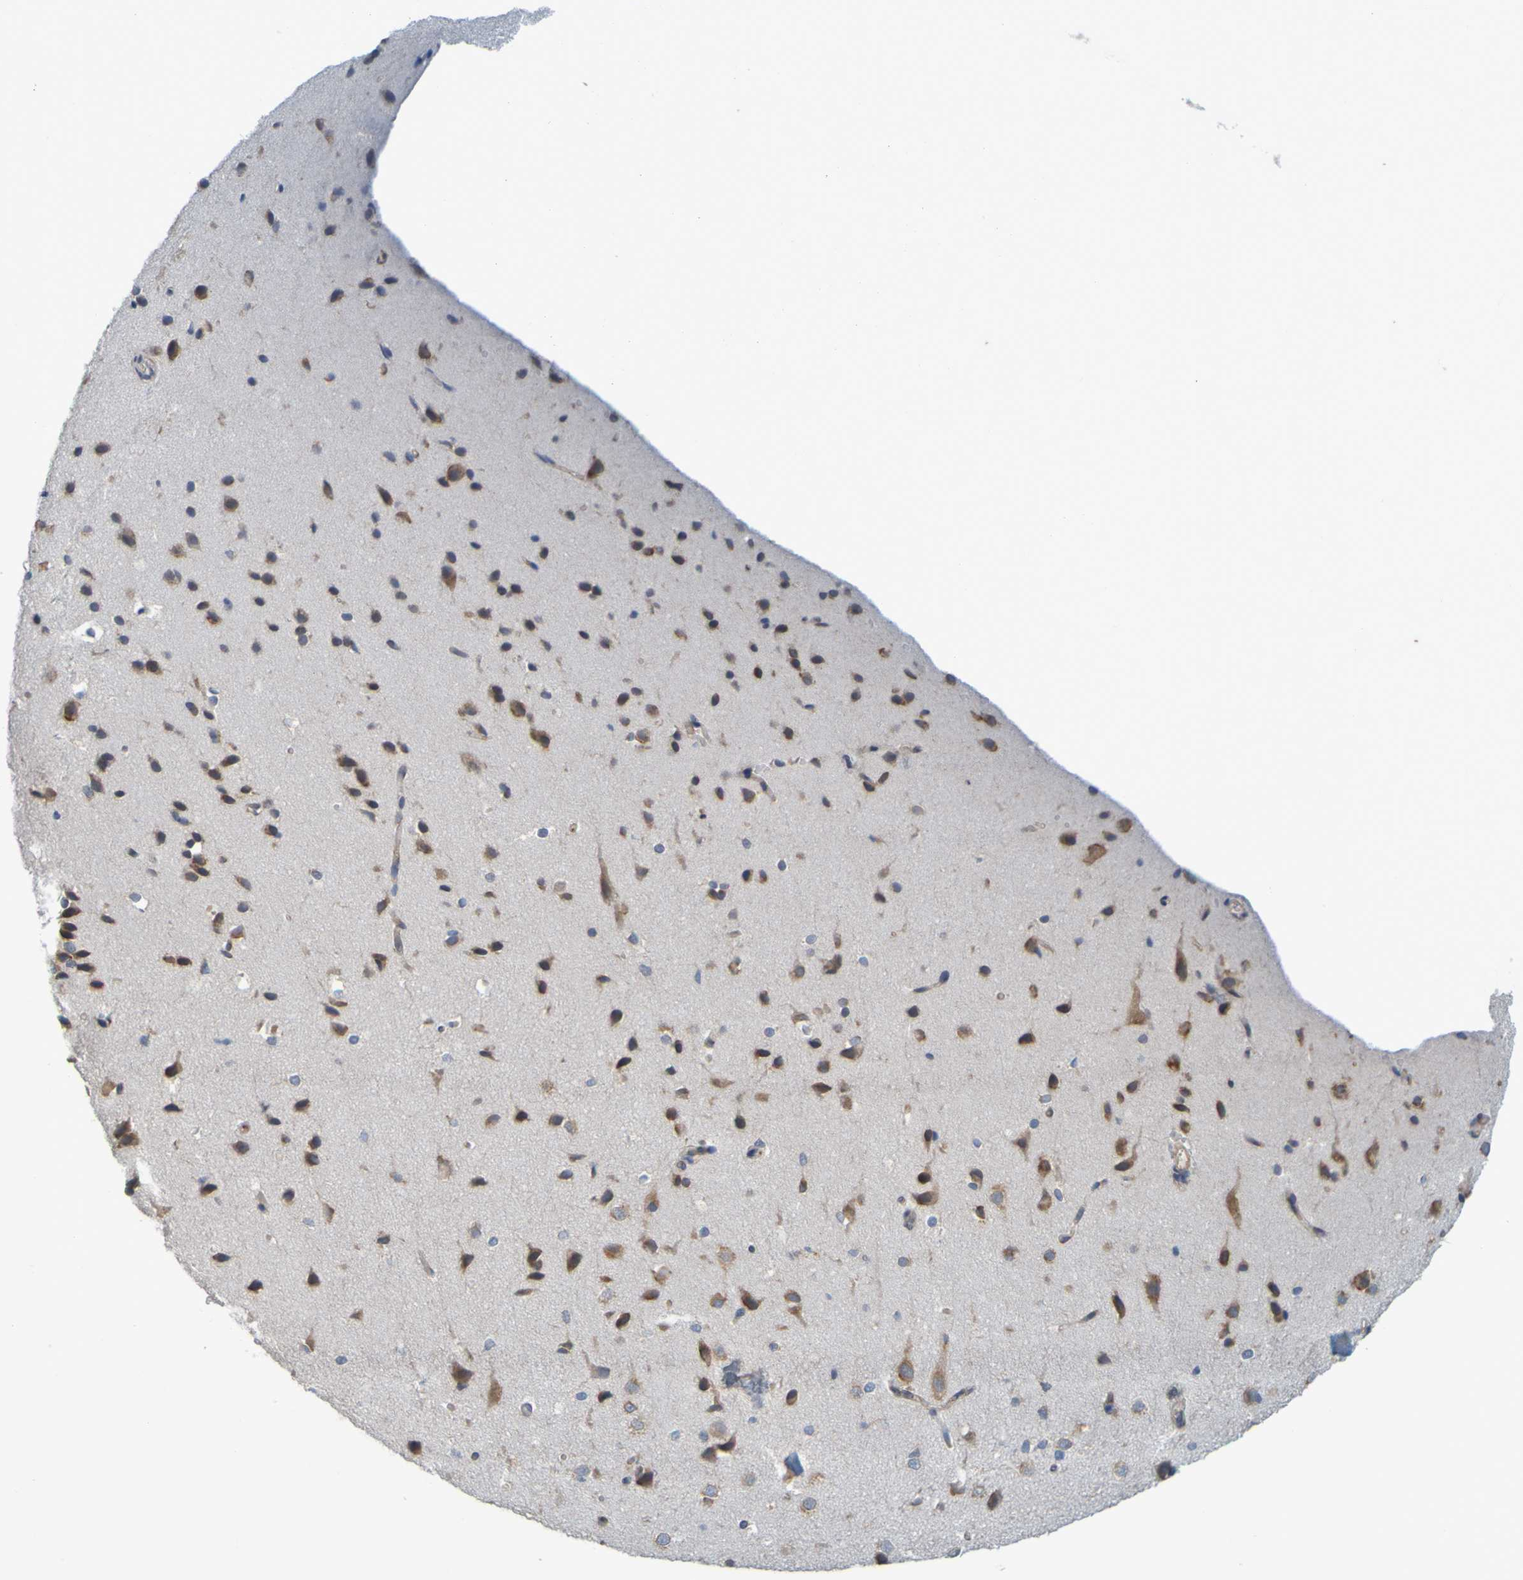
{"staining": {"intensity": "weak", "quantity": ">75%", "location": "cytoplasmic/membranous"}, "tissue": "cerebral cortex", "cell_type": "Endothelial cells", "image_type": "normal", "snomed": [{"axis": "morphology", "description": "Normal tissue, NOS"}, {"axis": "morphology", "description": "Developmental malformation"}, {"axis": "topography", "description": "Cerebral cortex"}], "caption": "Benign cerebral cortex was stained to show a protein in brown. There is low levels of weak cytoplasmic/membranous staining in approximately >75% of endothelial cells. (DAB IHC, brown staining for protein, blue staining for nuclei).", "gene": "MOGS", "patient": {"sex": "female", "age": 30}}